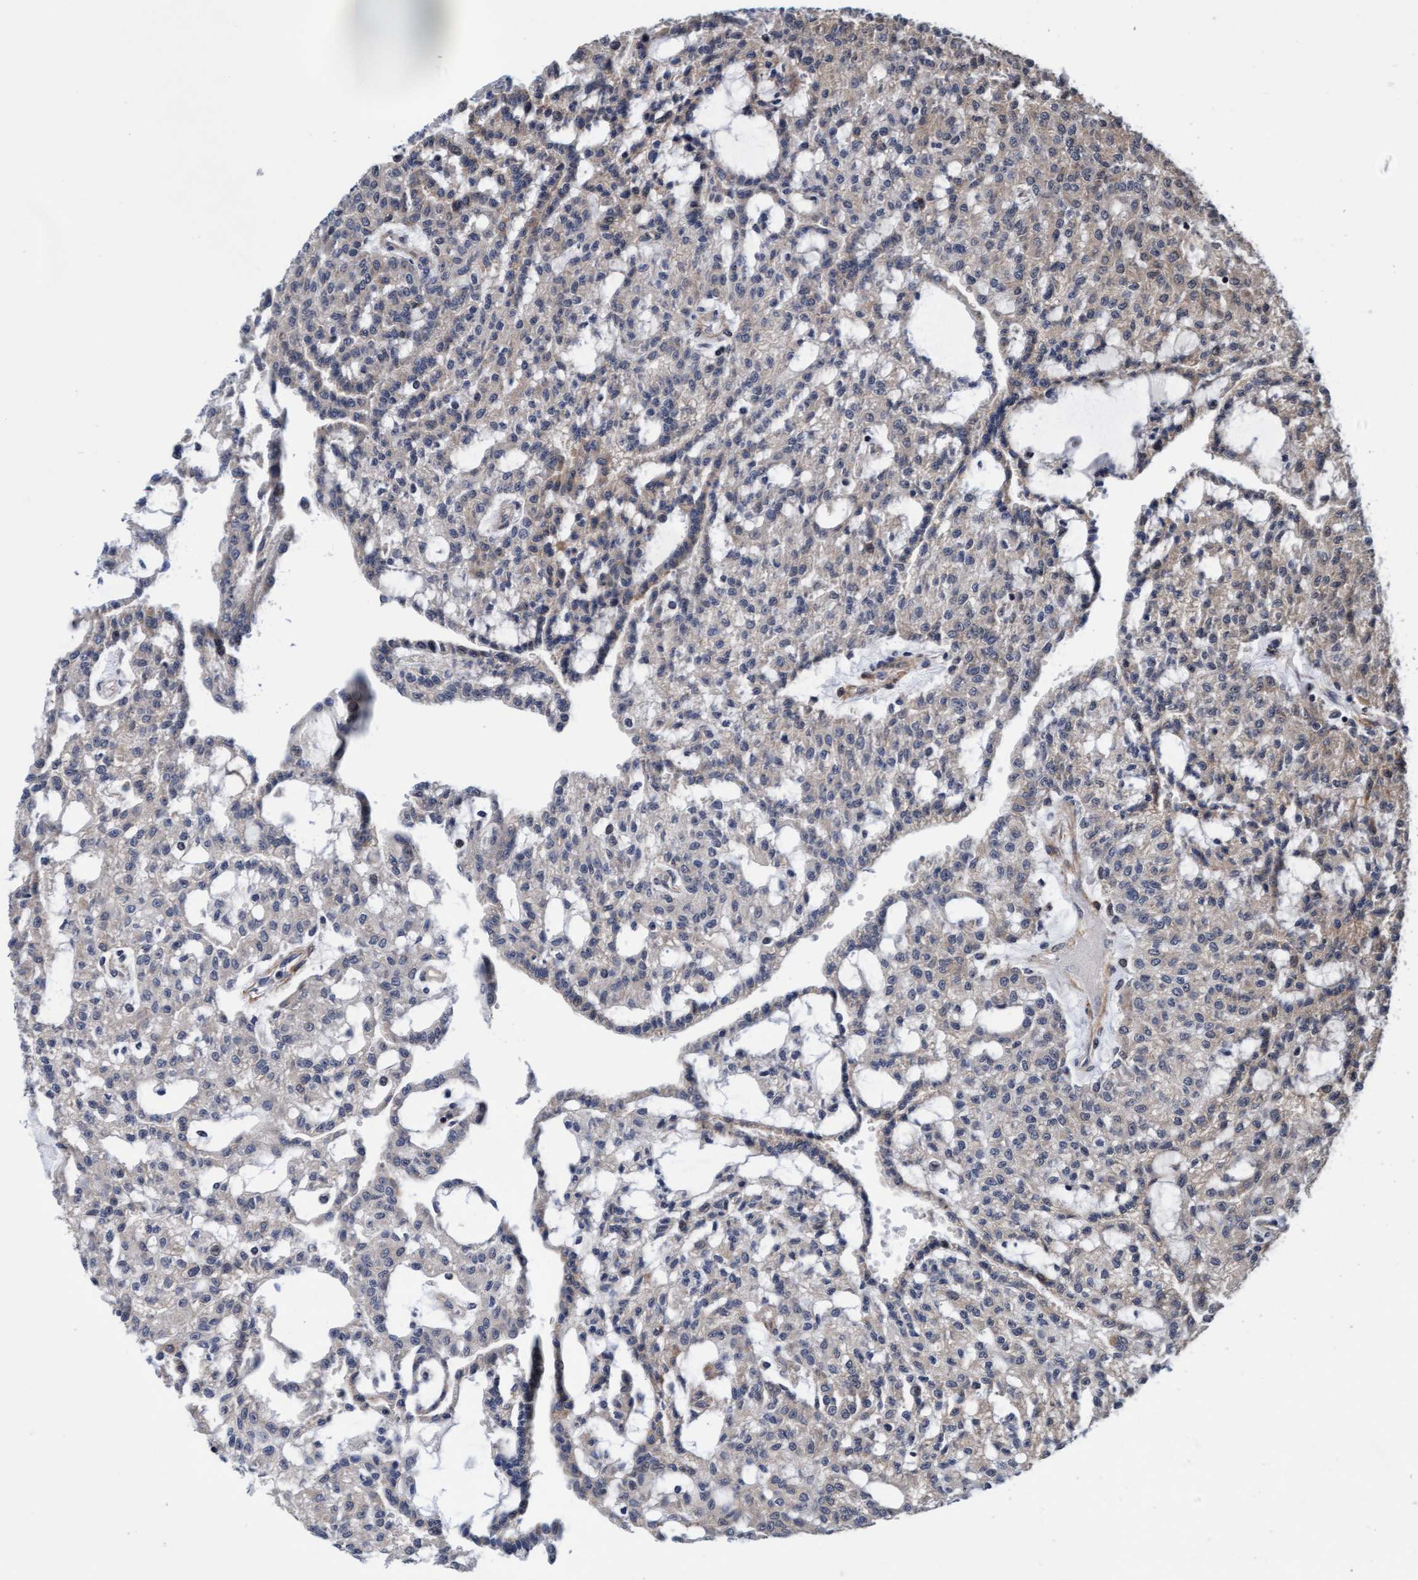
{"staining": {"intensity": "weak", "quantity": "<25%", "location": "cytoplasmic/membranous"}, "tissue": "renal cancer", "cell_type": "Tumor cells", "image_type": "cancer", "snomed": [{"axis": "morphology", "description": "Adenocarcinoma, NOS"}, {"axis": "topography", "description": "Kidney"}], "caption": "Renal cancer (adenocarcinoma) was stained to show a protein in brown. There is no significant expression in tumor cells.", "gene": "EFCAB13", "patient": {"sex": "male", "age": 63}}